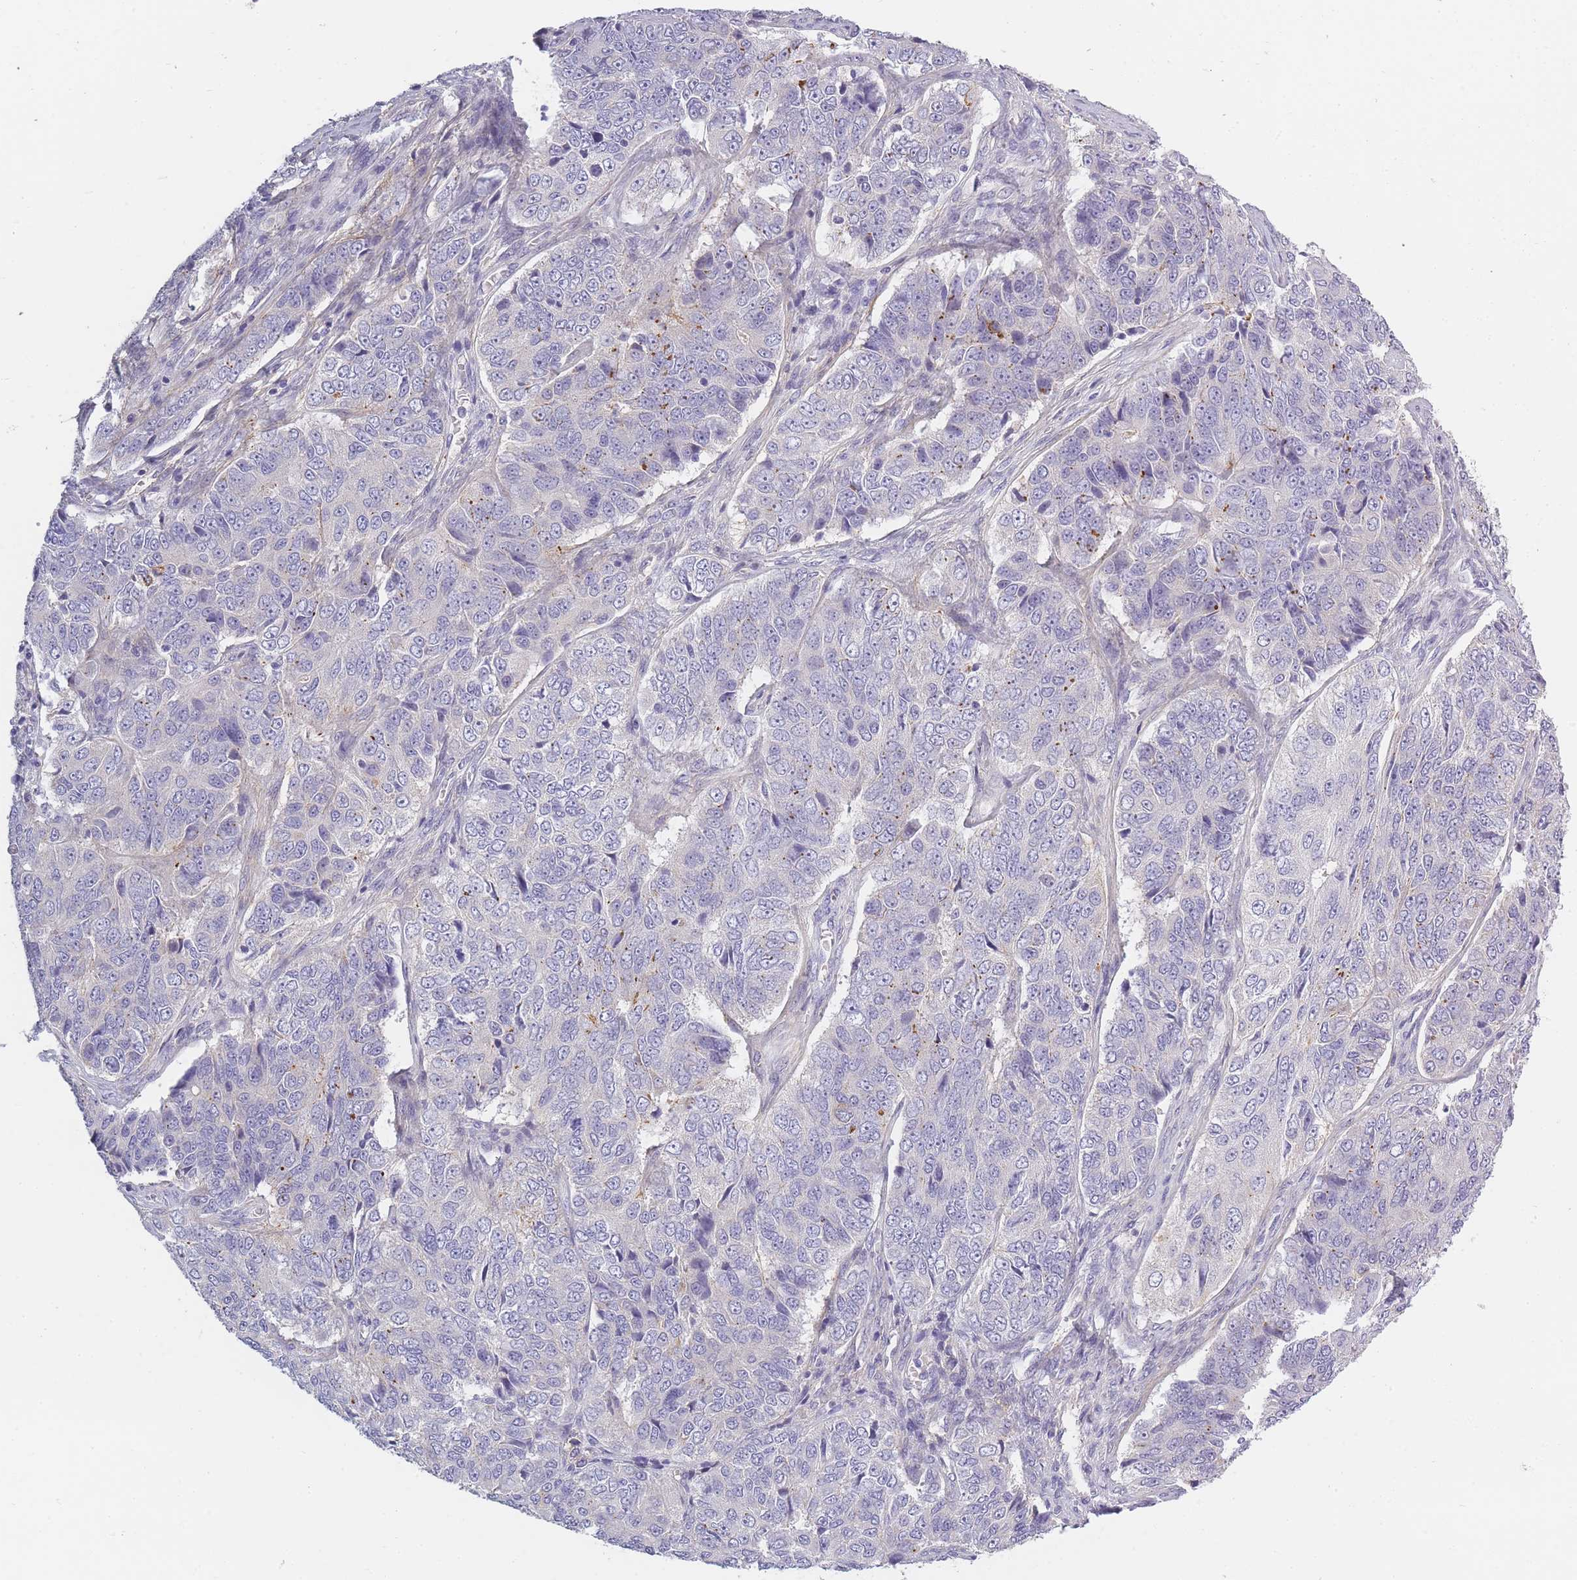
{"staining": {"intensity": "negative", "quantity": "none", "location": "none"}, "tissue": "ovarian cancer", "cell_type": "Tumor cells", "image_type": "cancer", "snomed": [{"axis": "morphology", "description": "Carcinoma, endometroid"}, {"axis": "topography", "description": "Ovary"}], "caption": "Immunohistochemical staining of human endometroid carcinoma (ovarian) exhibits no significant positivity in tumor cells. The staining is performed using DAB brown chromogen with nuclei counter-stained in using hematoxylin.", "gene": "AP3M2", "patient": {"sex": "female", "age": 51}}